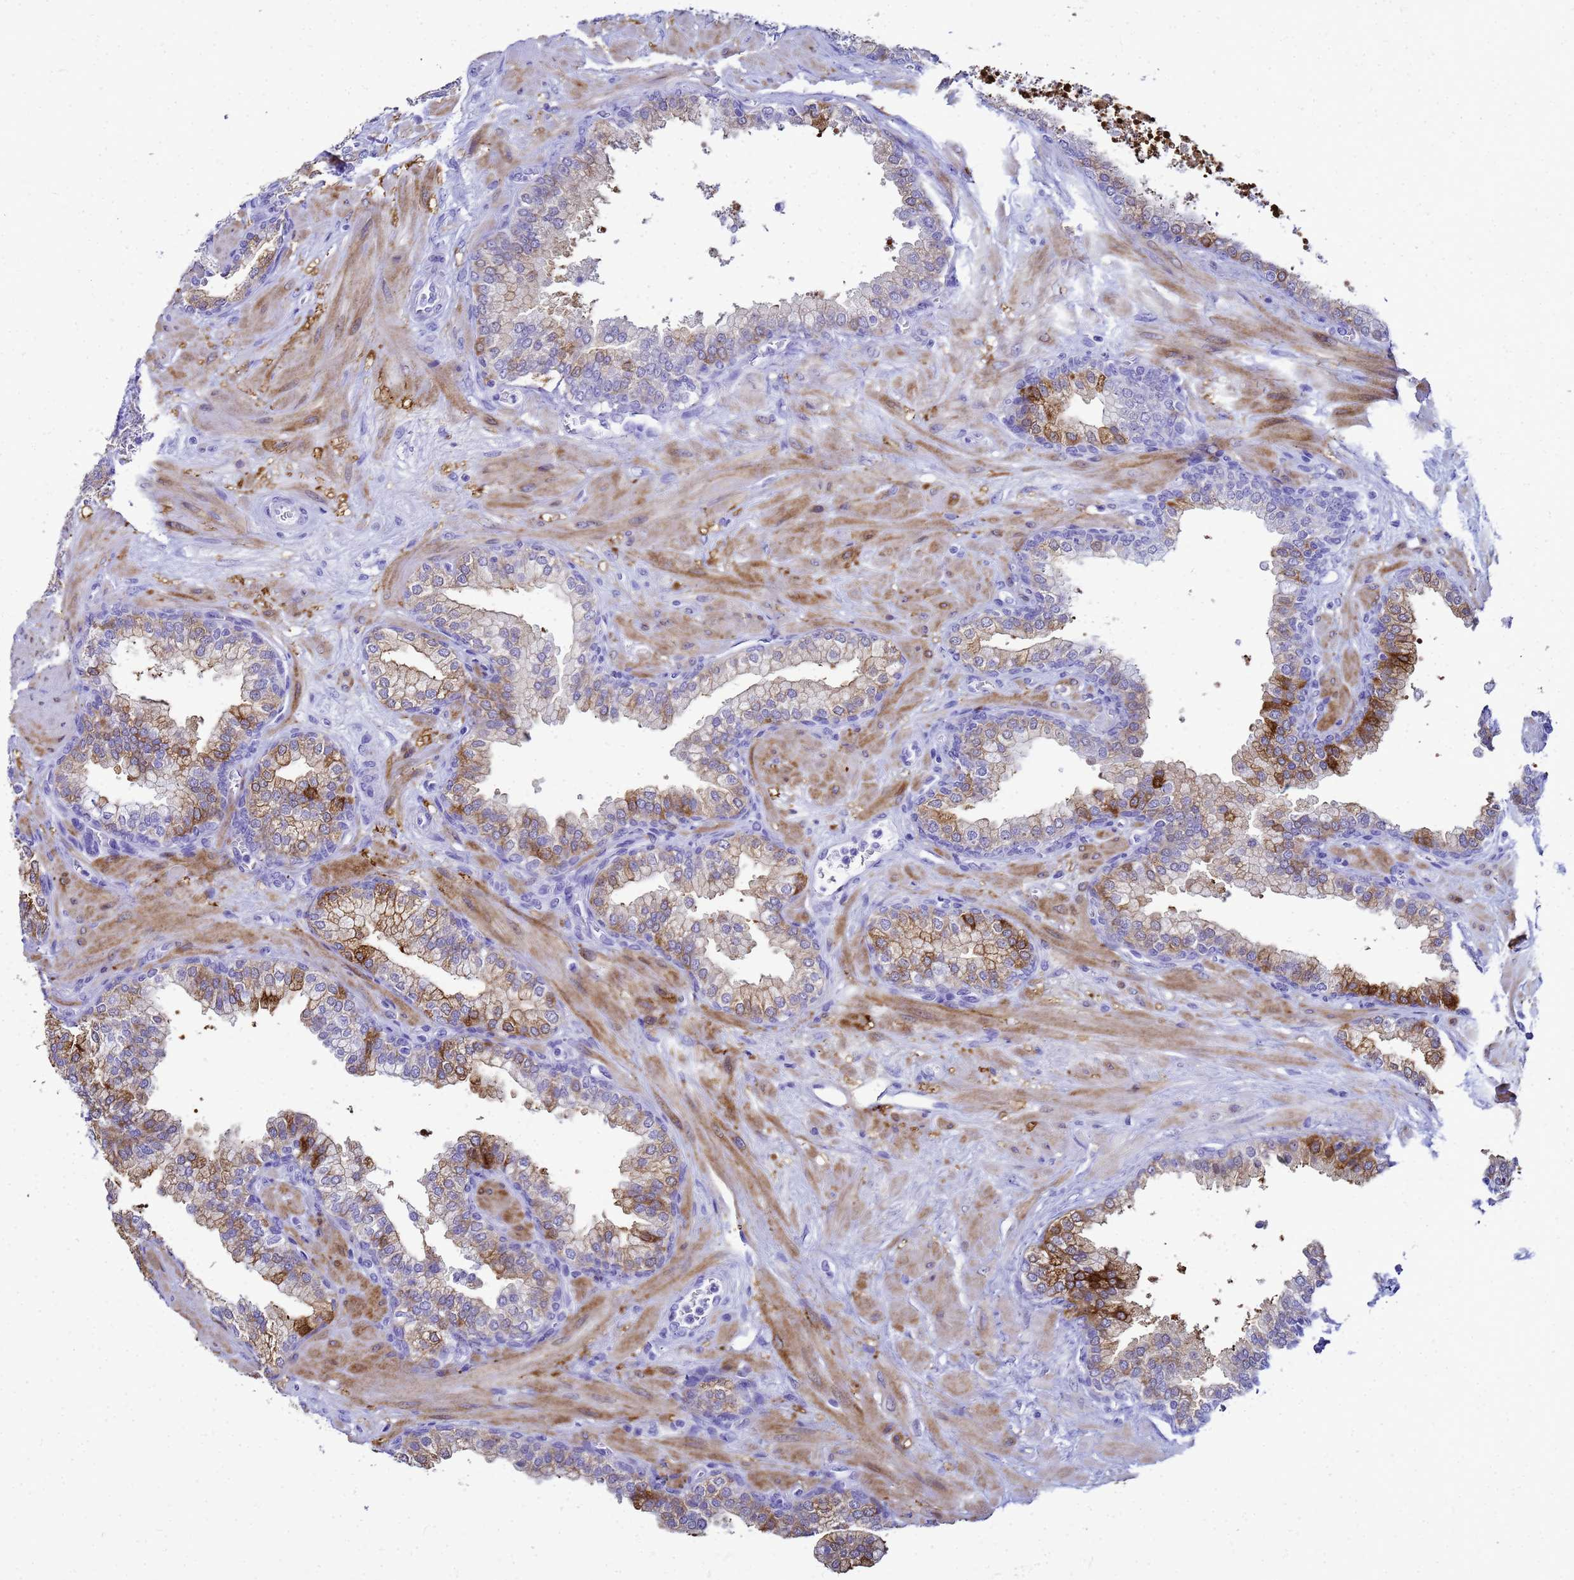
{"staining": {"intensity": "strong", "quantity": "<25%", "location": "cytoplasmic/membranous"}, "tissue": "prostate", "cell_type": "Glandular cells", "image_type": "normal", "snomed": [{"axis": "morphology", "description": "Normal tissue, NOS"}, {"axis": "topography", "description": "Prostate"}], "caption": "Immunohistochemical staining of unremarkable prostate demonstrates strong cytoplasmic/membranous protein staining in approximately <25% of glandular cells. (brown staining indicates protein expression, while blue staining denotes nuclei).", "gene": "CKB", "patient": {"sex": "male", "age": 60}}